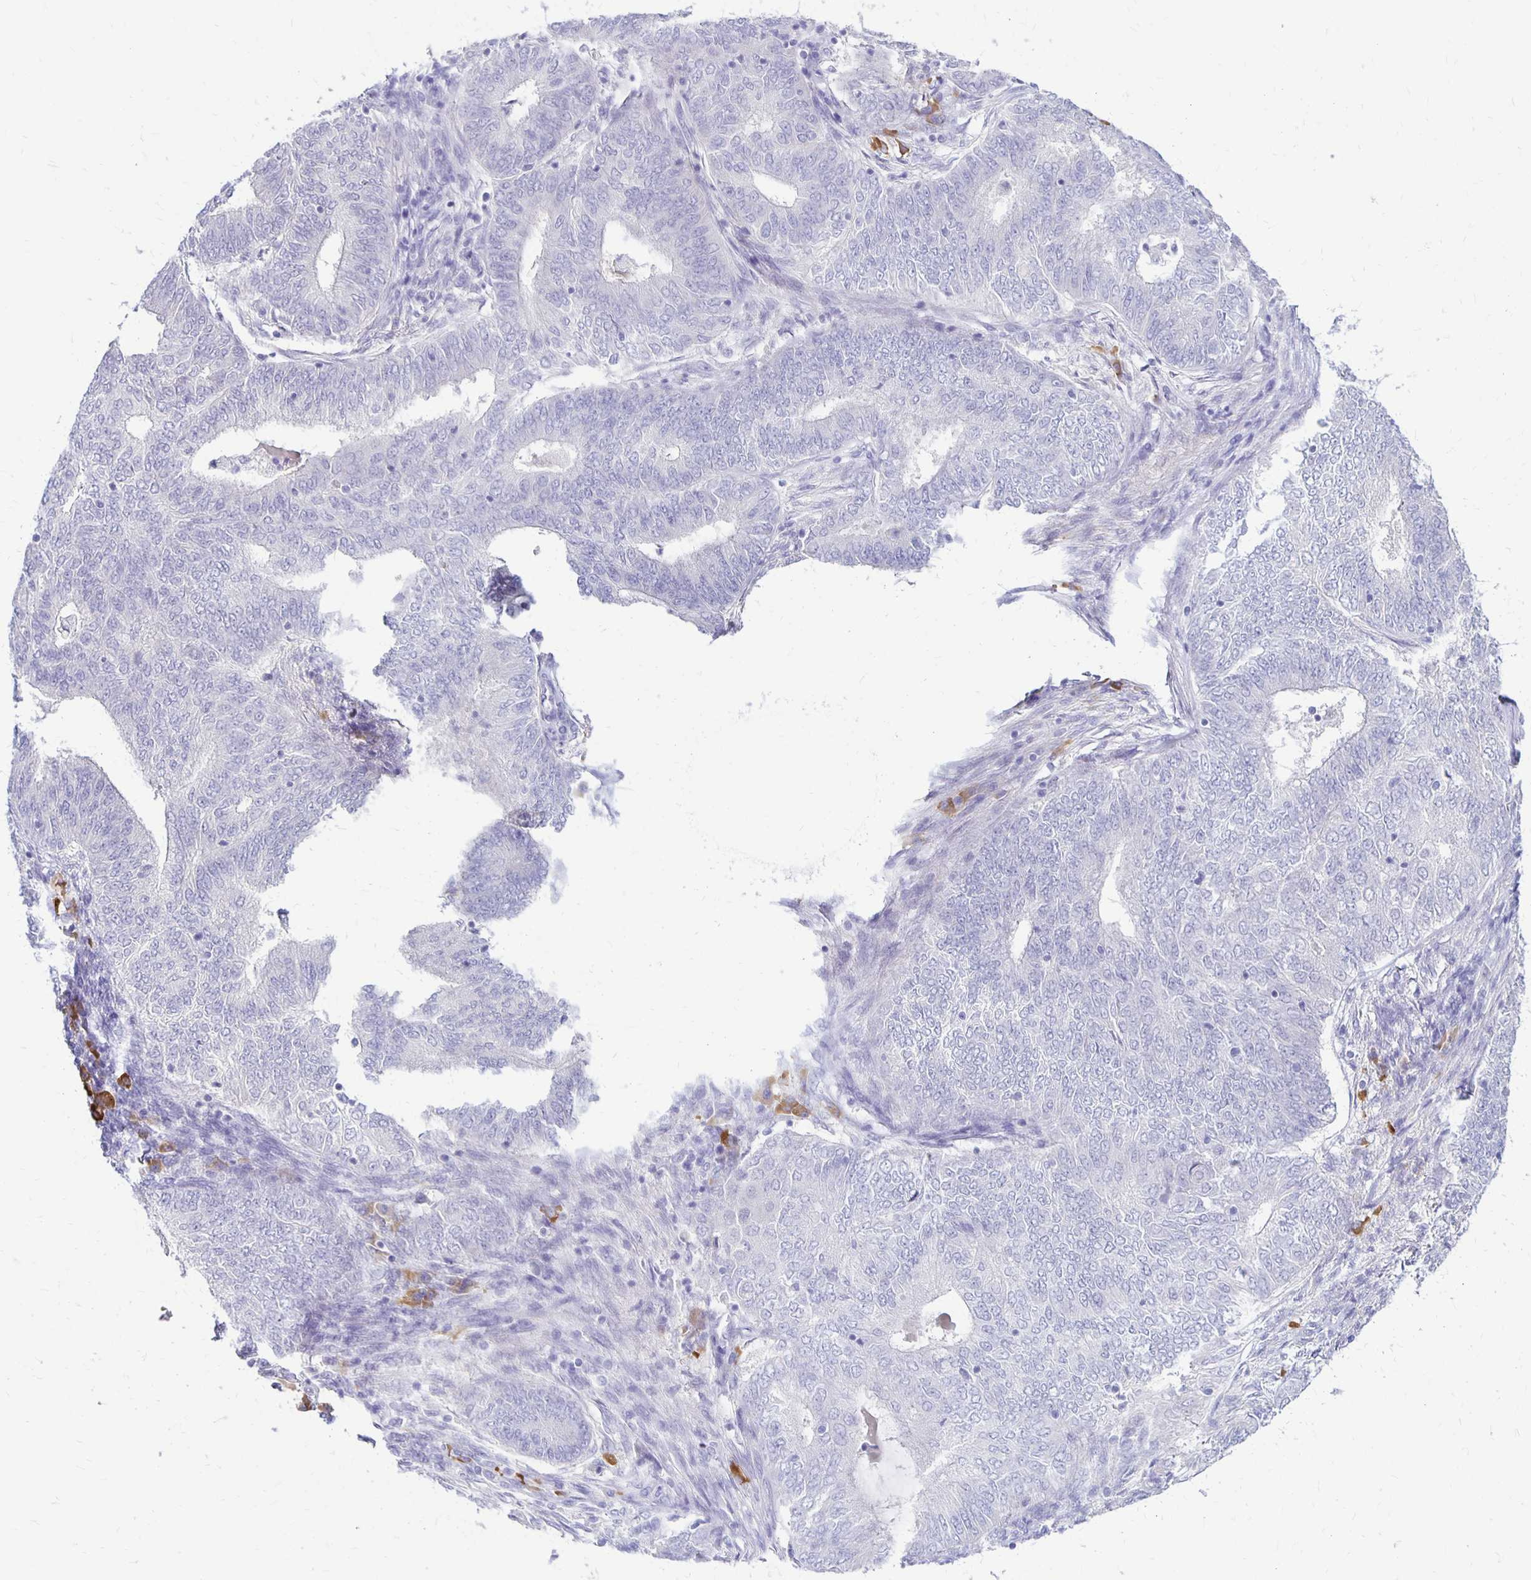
{"staining": {"intensity": "negative", "quantity": "none", "location": "none"}, "tissue": "endometrial cancer", "cell_type": "Tumor cells", "image_type": "cancer", "snomed": [{"axis": "morphology", "description": "Adenocarcinoma, NOS"}, {"axis": "topography", "description": "Endometrium"}], "caption": "This is an immunohistochemistry (IHC) photomicrograph of human adenocarcinoma (endometrial). There is no positivity in tumor cells.", "gene": "FNTB", "patient": {"sex": "female", "age": 62}}